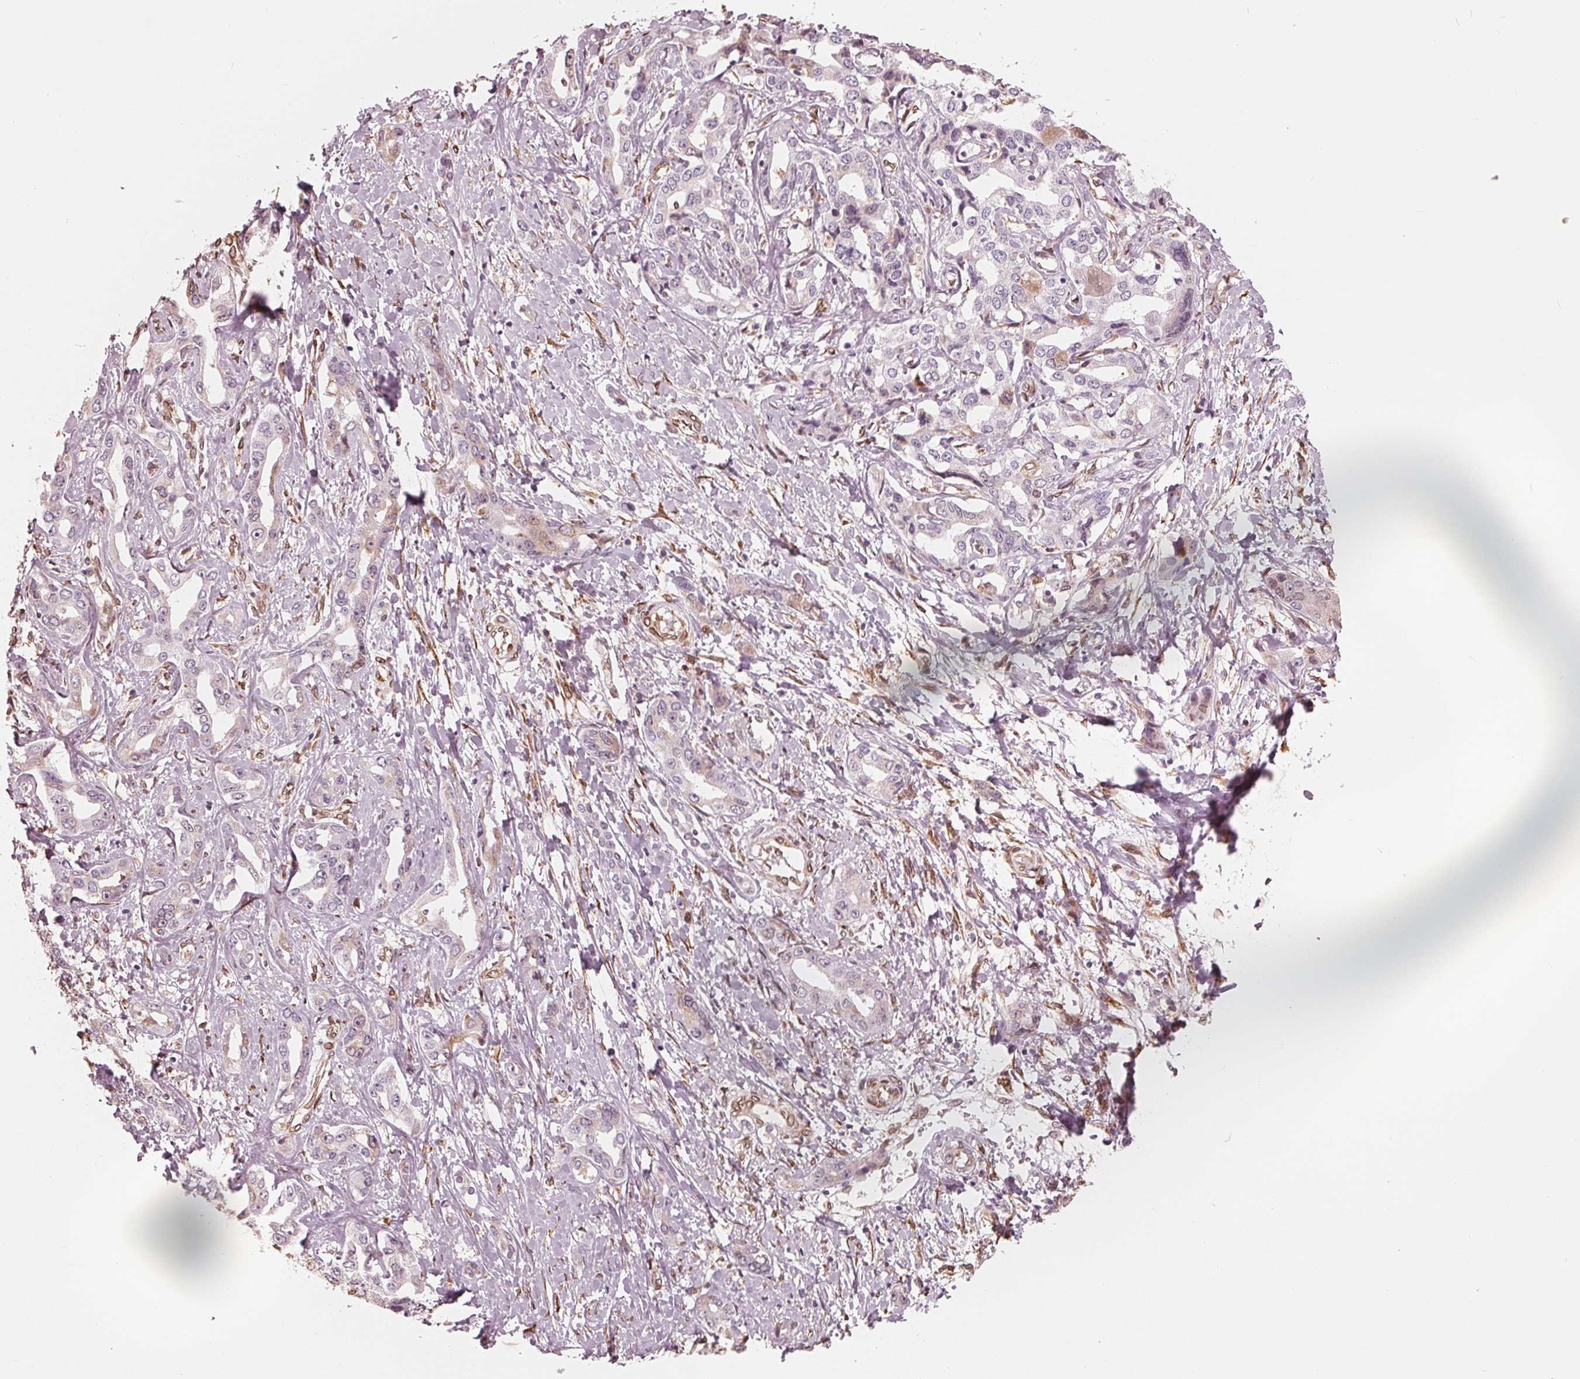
{"staining": {"intensity": "weak", "quantity": "<25%", "location": "cytoplasmic/membranous"}, "tissue": "liver cancer", "cell_type": "Tumor cells", "image_type": "cancer", "snomed": [{"axis": "morphology", "description": "Cholangiocarcinoma"}, {"axis": "topography", "description": "Liver"}], "caption": "Immunohistochemistry image of neoplastic tissue: human liver cancer (cholangiocarcinoma) stained with DAB displays no significant protein positivity in tumor cells. (DAB (3,3'-diaminobenzidine) immunohistochemistry, high magnification).", "gene": "IKBIP", "patient": {"sex": "male", "age": 59}}